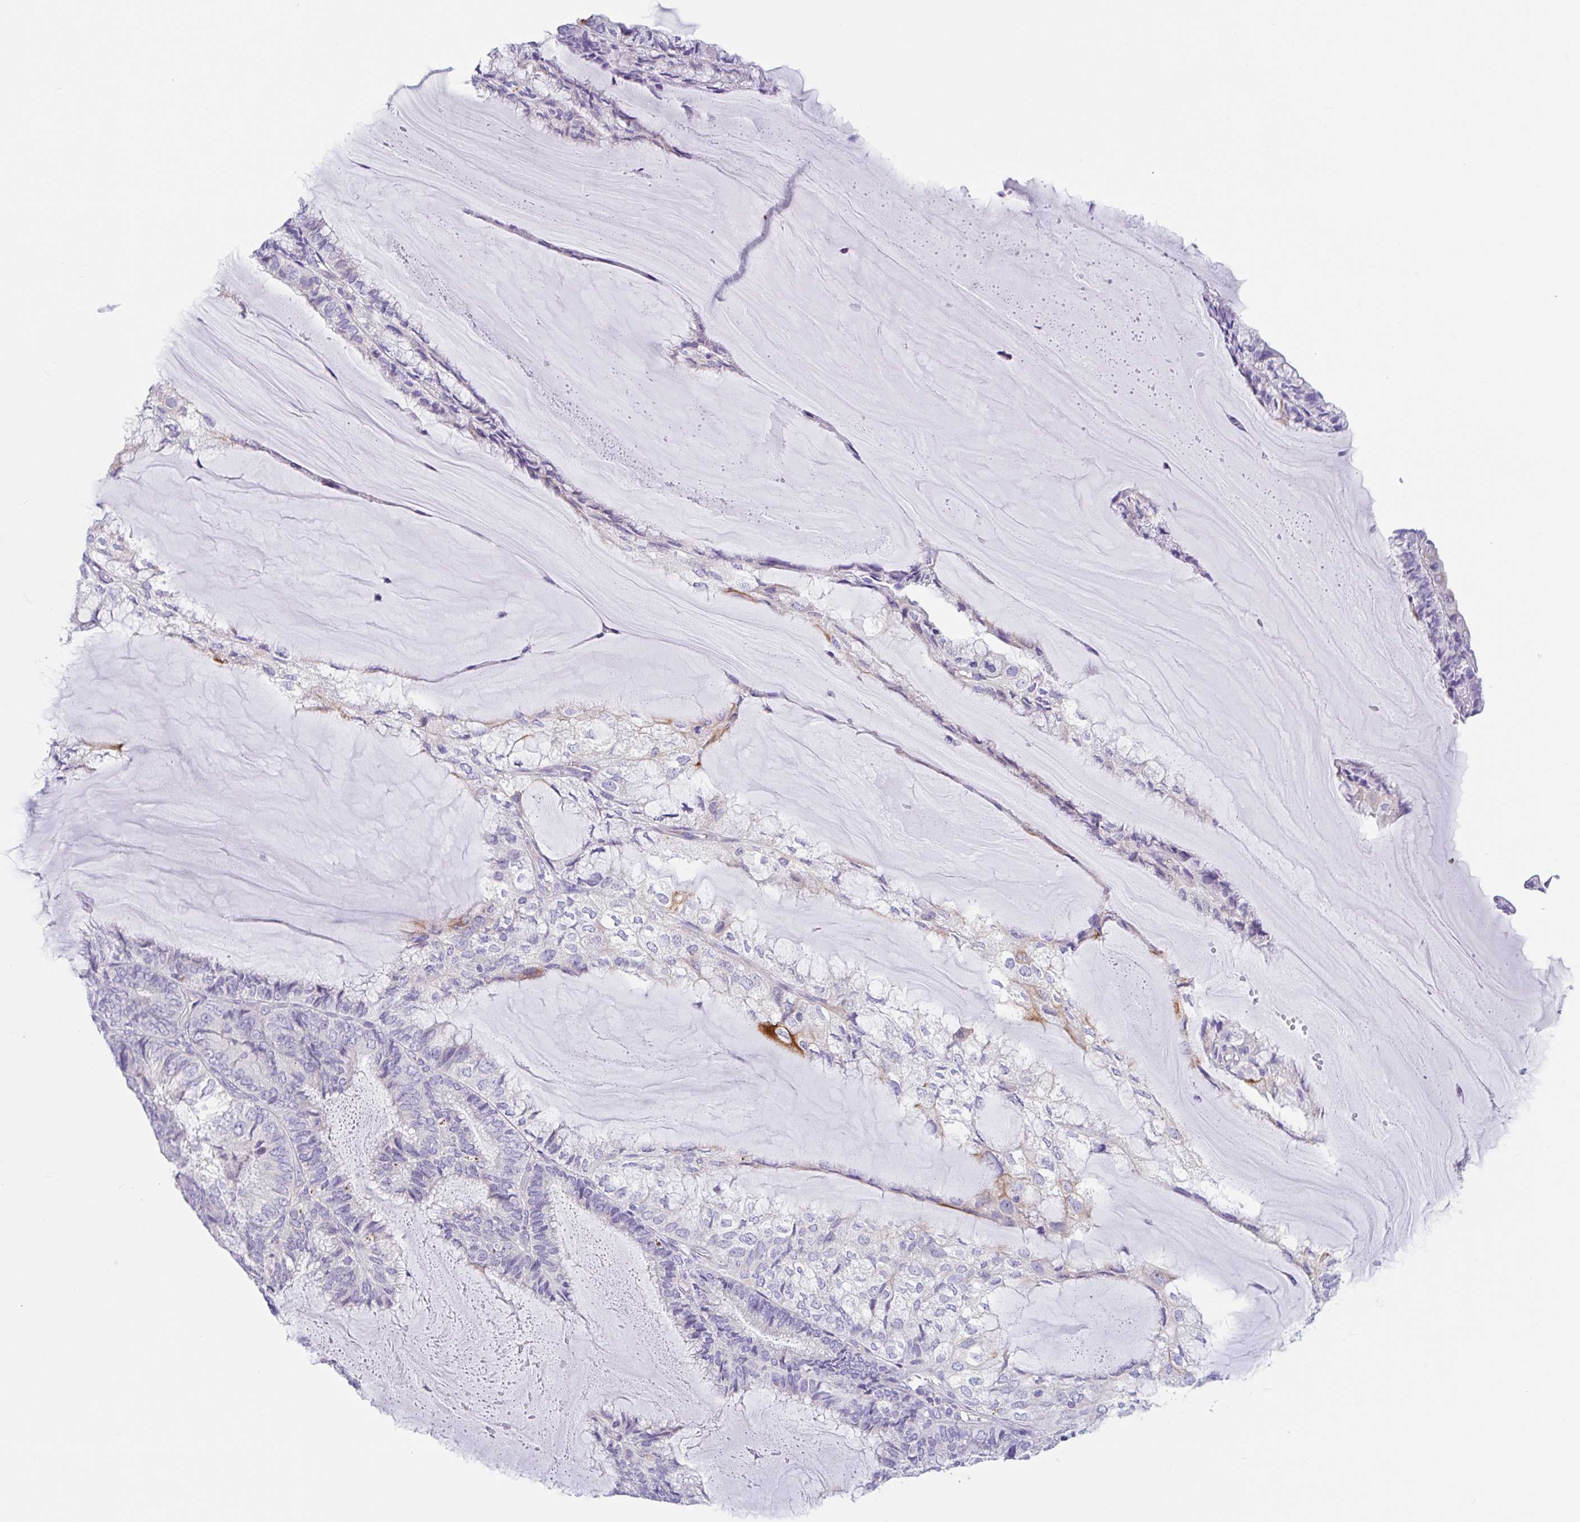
{"staining": {"intensity": "negative", "quantity": "none", "location": "none"}, "tissue": "endometrial cancer", "cell_type": "Tumor cells", "image_type": "cancer", "snomed": [{"axis": "morphology", "description": "Adenocarcinoma, NOS"}, {"axis": "topography", "description": "Endometrium"}], "caption": "Immunohistochemistry photomicrograph of neoplastic tissue: human adenocarcinoma (endometrial) stained with DAB (3,3'-diaminobenzidine) displays no significant protein positivity in tumor cells. (Stains: DAB (3,3'-diaminobenzidine) immunohistochemistry with hematoxylin counter stain, Microscopy: brightfield microscopy at high magnification).", "gene": "OR6N2", "patient": {"sex": "female", "age": 81}}